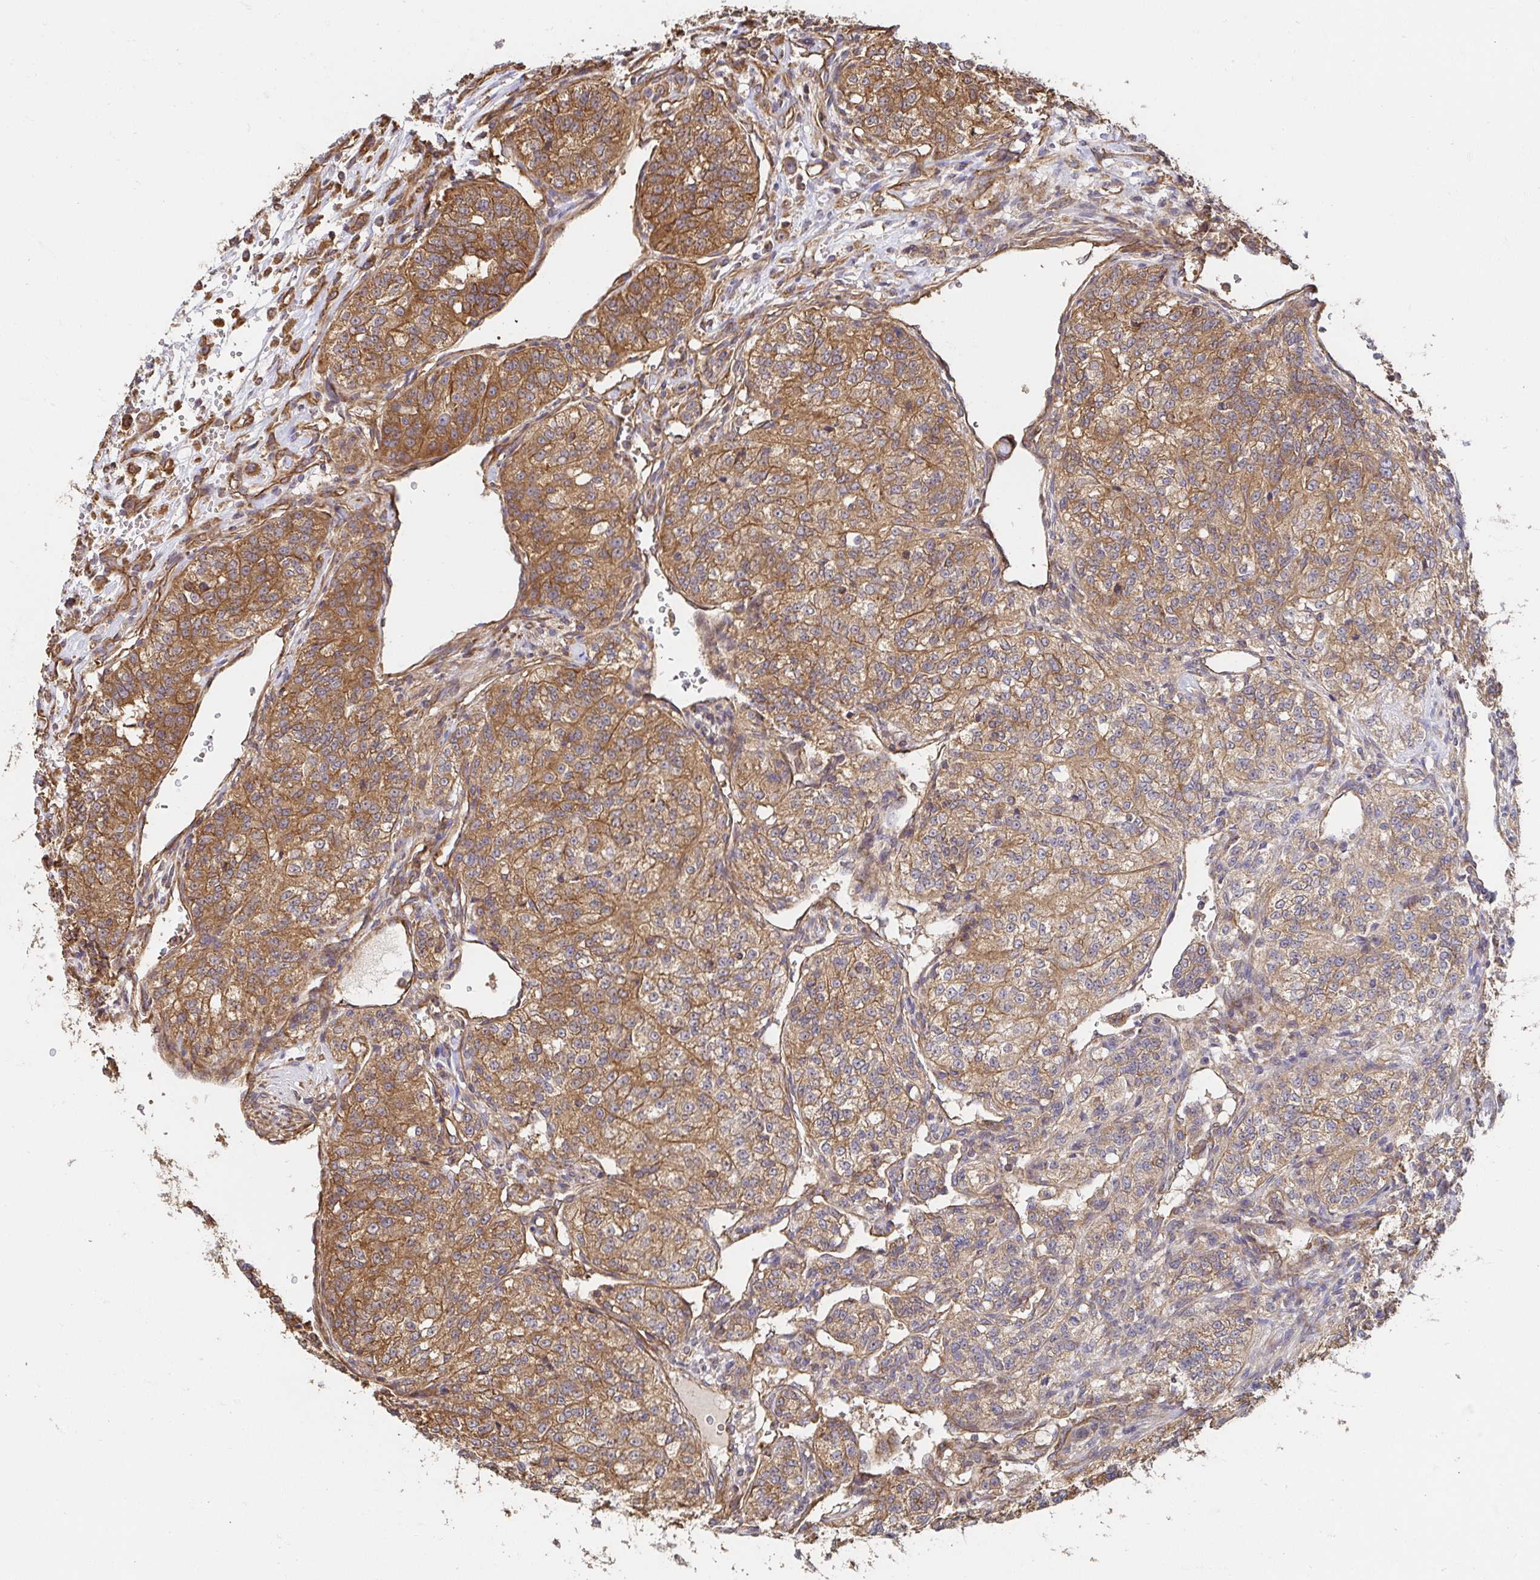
{"staining": {"intensity": "moderate", "quantity": ">75%", "location": "cytoplasmic/membranous"}, "tissue": "renal cancer", "cell_type": "Tumor cells", "image_type": "cancer", "snomed": [{"axis": "morphology", "description": "Adenocarcinoma, NOS"}, {"axis": "topography", "description": "Kidney"}], "caption": "Human renal cancer (adenocarcinoma) stained with a brown dye shows moderate cytoplasmic/membranous positive positivity in about >75% of tumor cells.", "gene": "APBB1", "patient": {"sex": "female", "age": 63}}